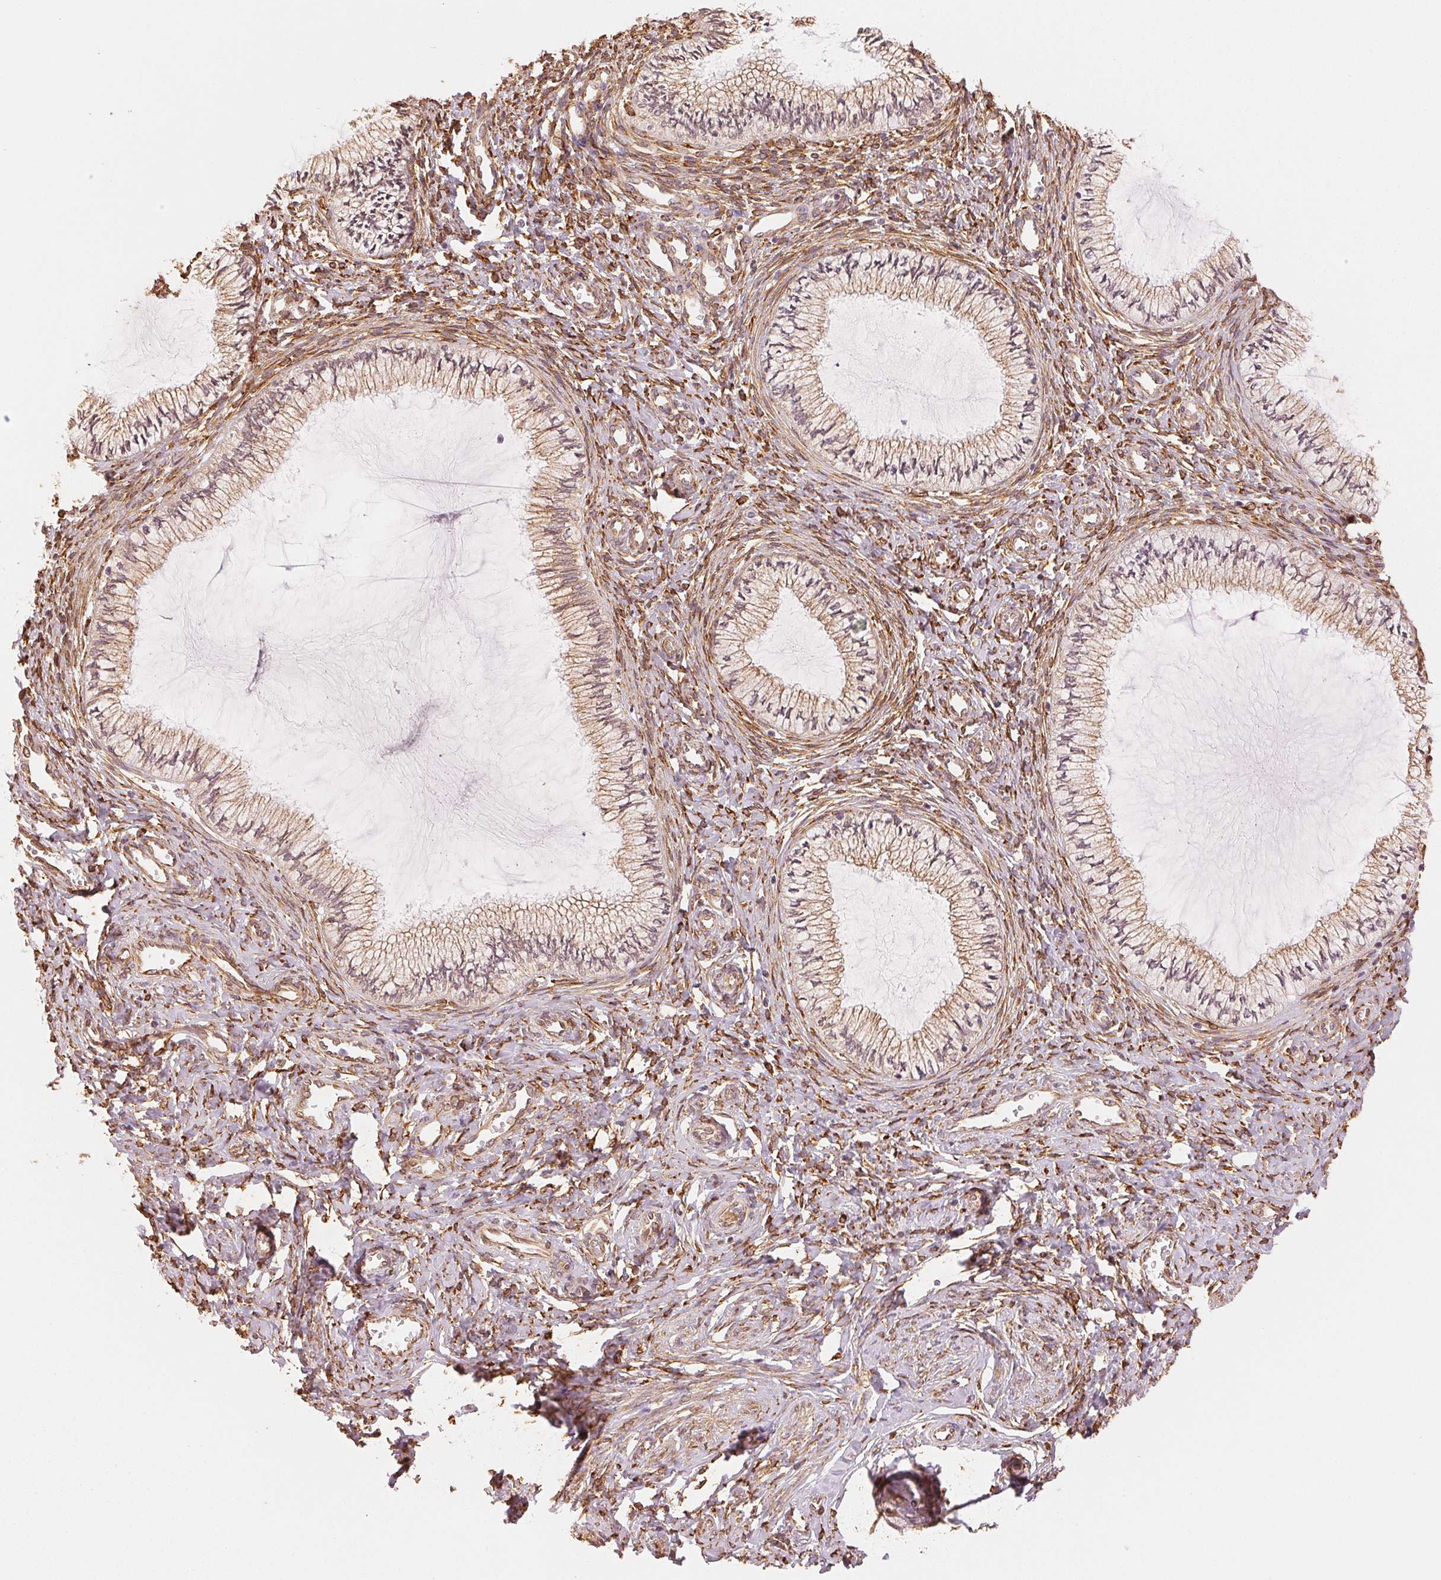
{"staining": {"intensity": "weak", "quantity": ">75%", "location": "cytoplasmic/membranous"}, "tissue": "cervix", "cell_type": "Glandular cells", "image_type": "normal", "snomed": [{"axis": "morphology", "description": "Normal tissue, NOS"}, {"axis": "topography", "description": "Cervix"}], "caption": "A micrograph showing weak cytoplasmic/membranous positivity in approximately >75% of glandular cells in unremarkable cervix, as visualized by brown immunohistochemical staining.", "gene": "RCN3", "patient": {"sex": "female", "age": 24}}